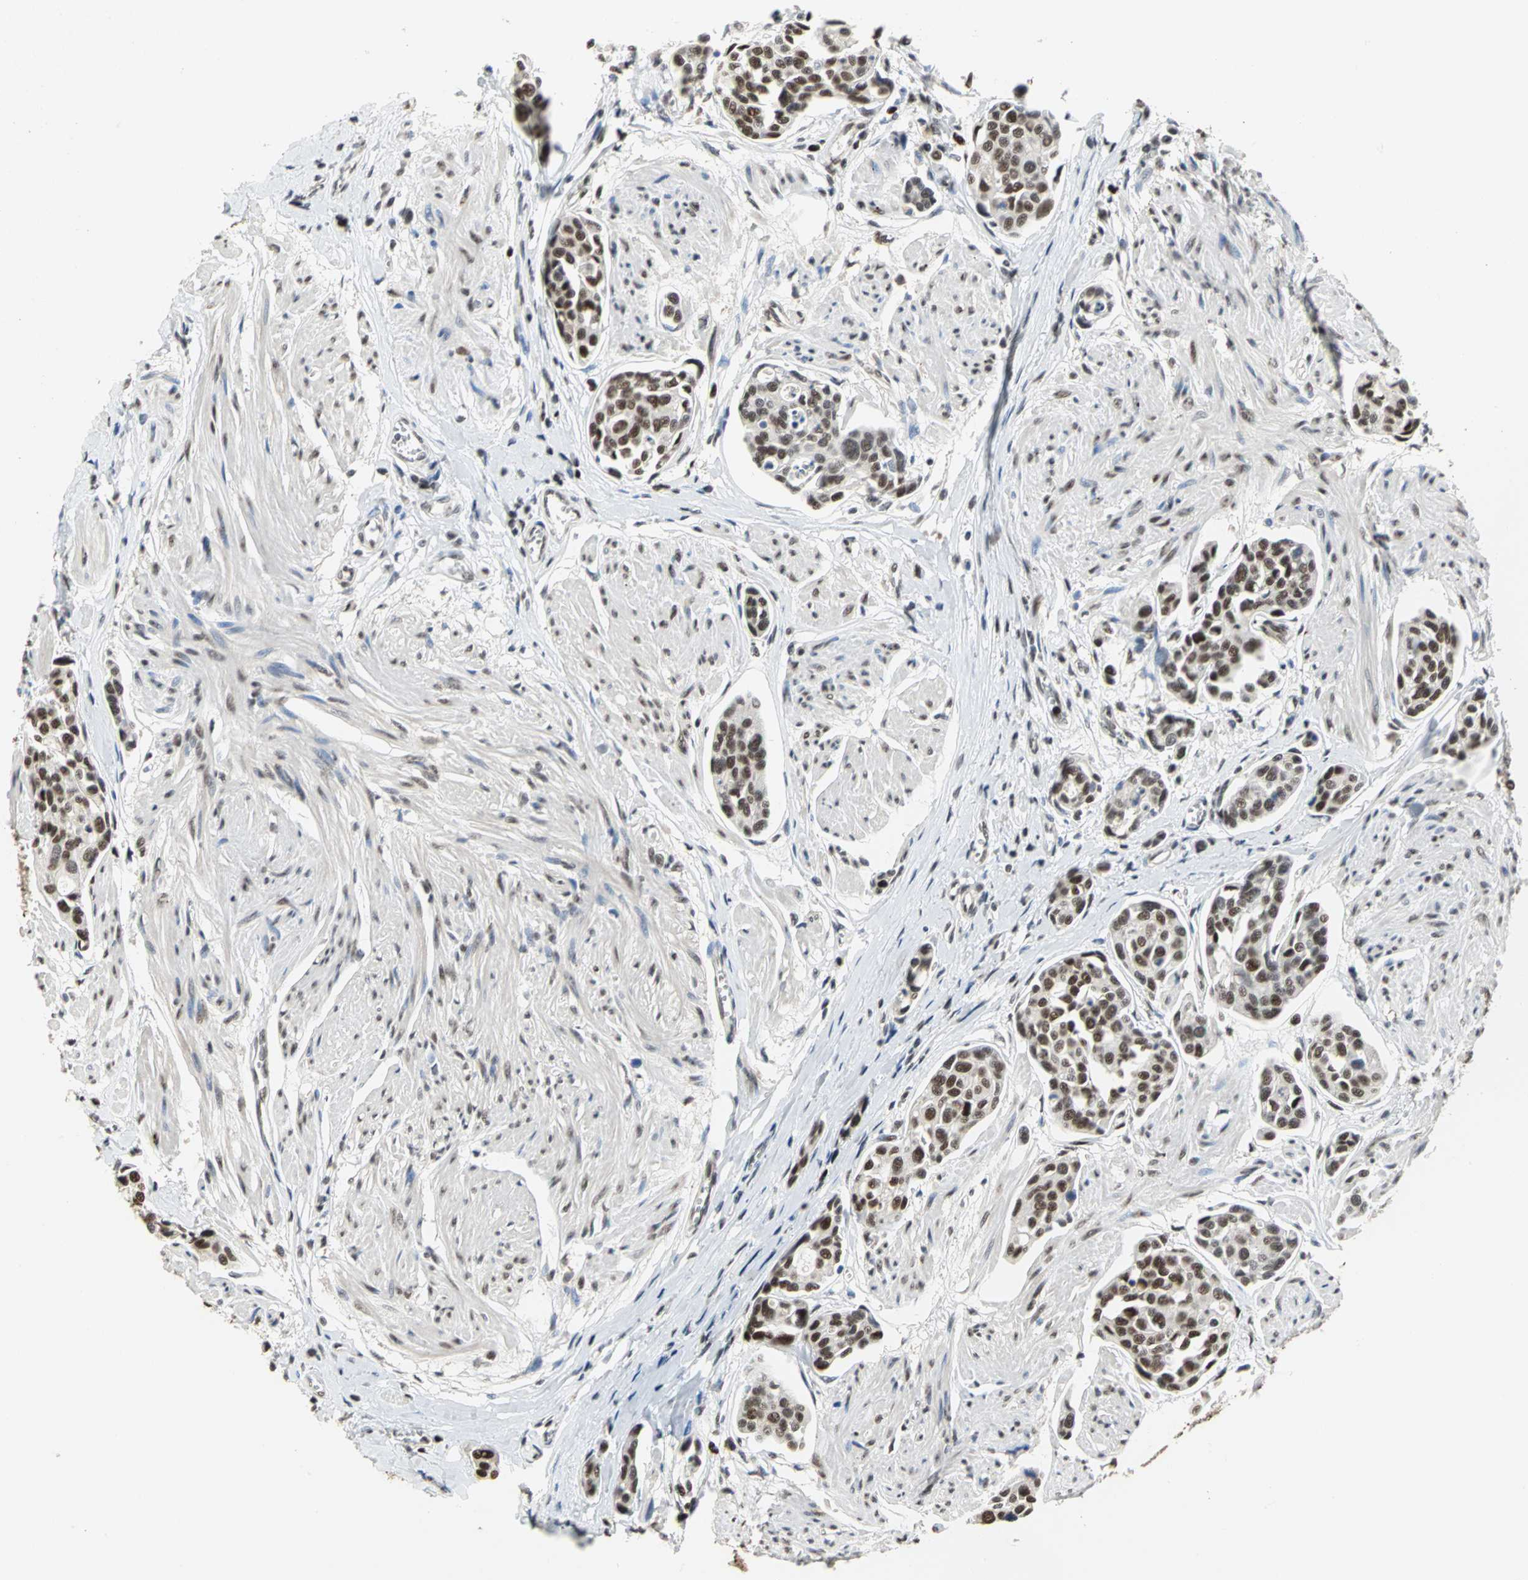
{"staining": {"intensity": "strong", "quantity": ">75%", "location": "nuclear"}, "tissue": "urothelial cancer", "cell_type": "Tumor cells", "image_type": "cancer", "snomed": [{"axis": "morphology", "description": "Urothelial carcinoma, High grade"}, {"axis": "topography", "description": "Urinary bladder"}], "caption": "A high amount of strong nuclear positivity is present in about >75% of tumor cells in high-grade urothelial carcinoma tissue.", "gene": "CCDC88C", "patient": {"sex": "male", "age": 78}}